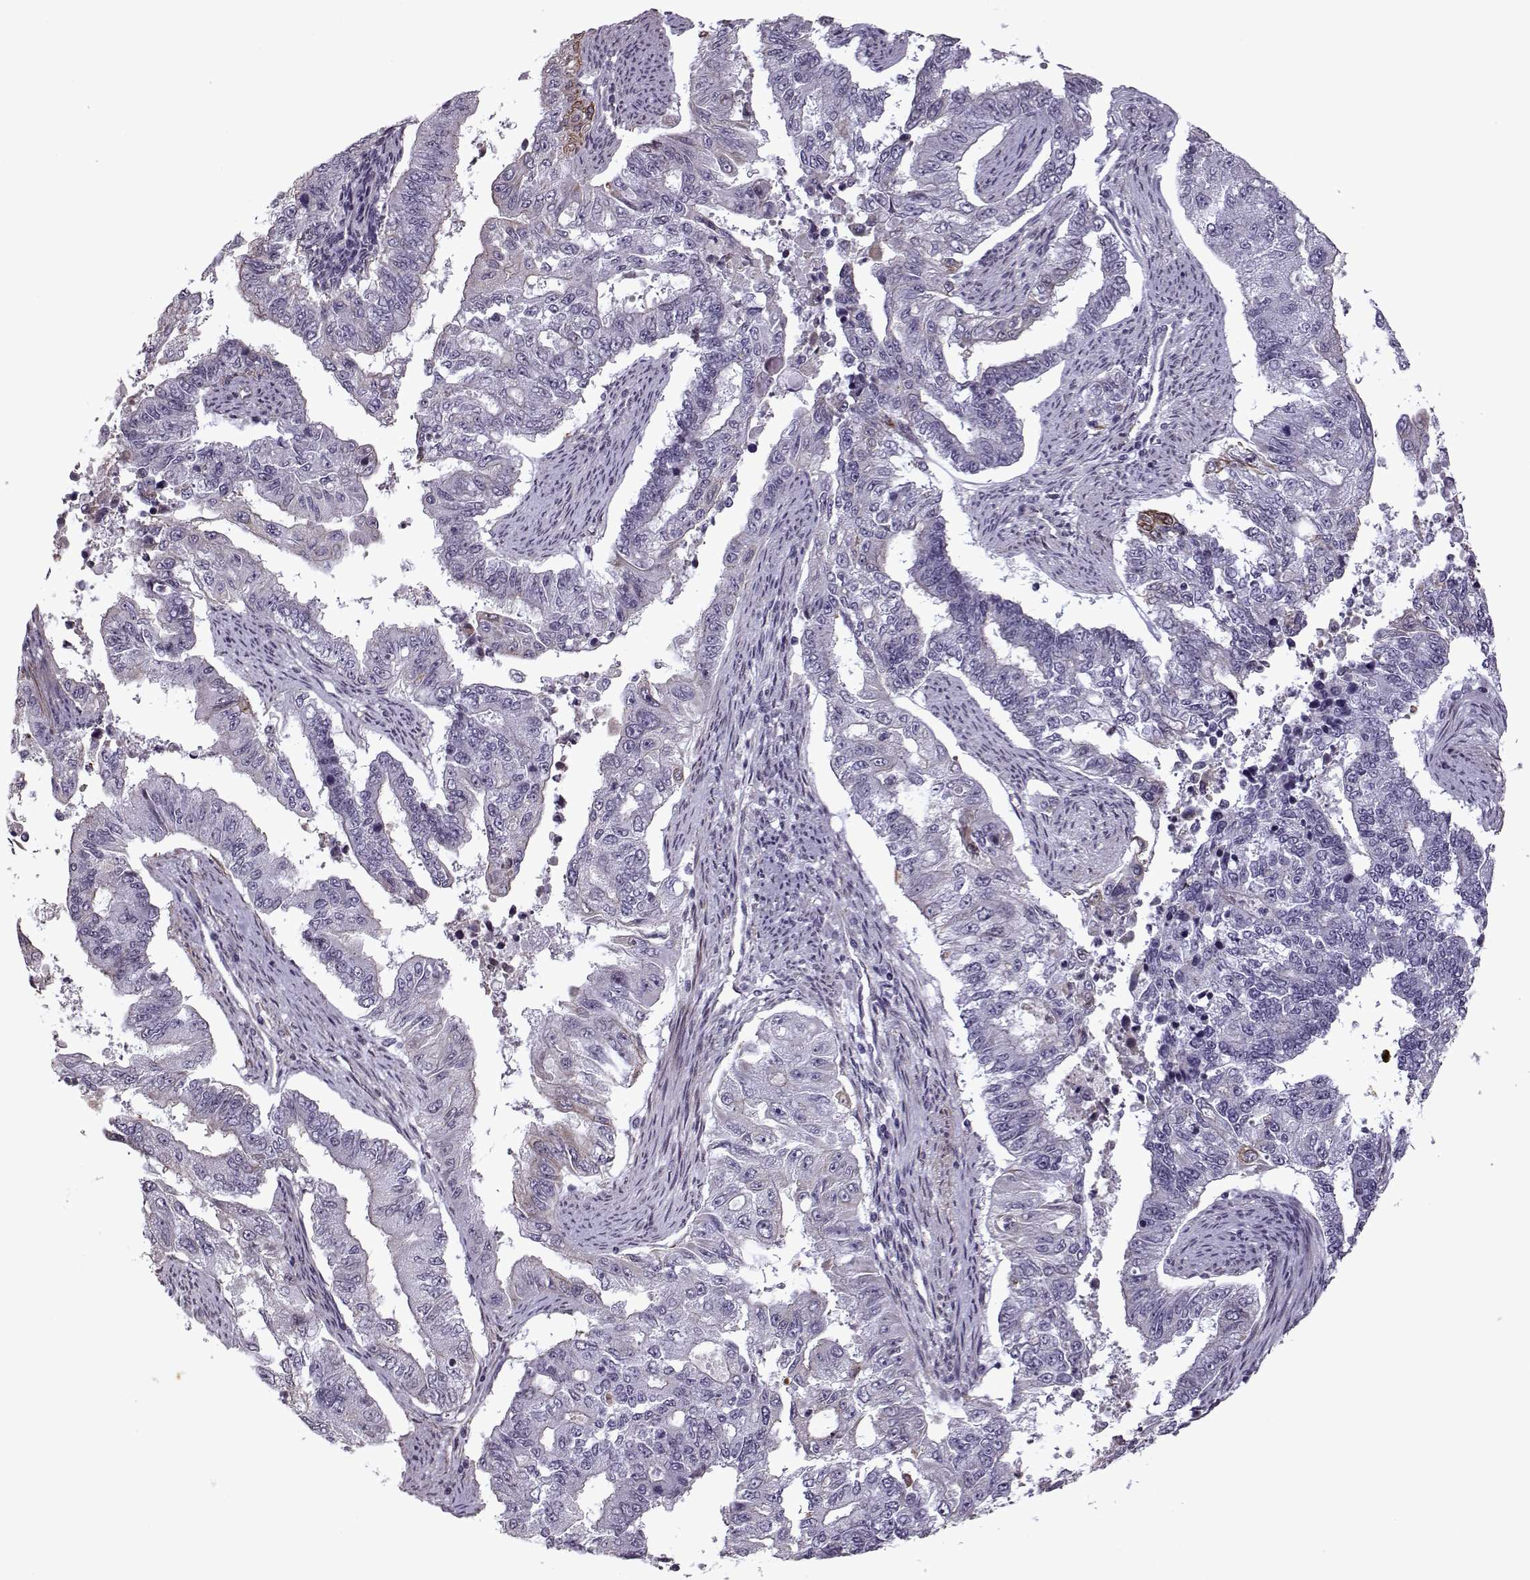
{"staining": {"intensity": "negative", "quantity": "none", "location": "none"}, "tissue": "endometrial cancer", "cell_type": "Tumor cells", "image_type": "cancer", "snomed": [{"axis": "morphology", "description": "Adenocarcinoma, NOS"}, {"axis": "topography", "description": "Uterus"}], "caption": "An image of human adenocarcinoma (endometrial) is negative for staining in tumor cells.", "gene": "KRT9", "patient": {"sex": "female", "age": 59}}